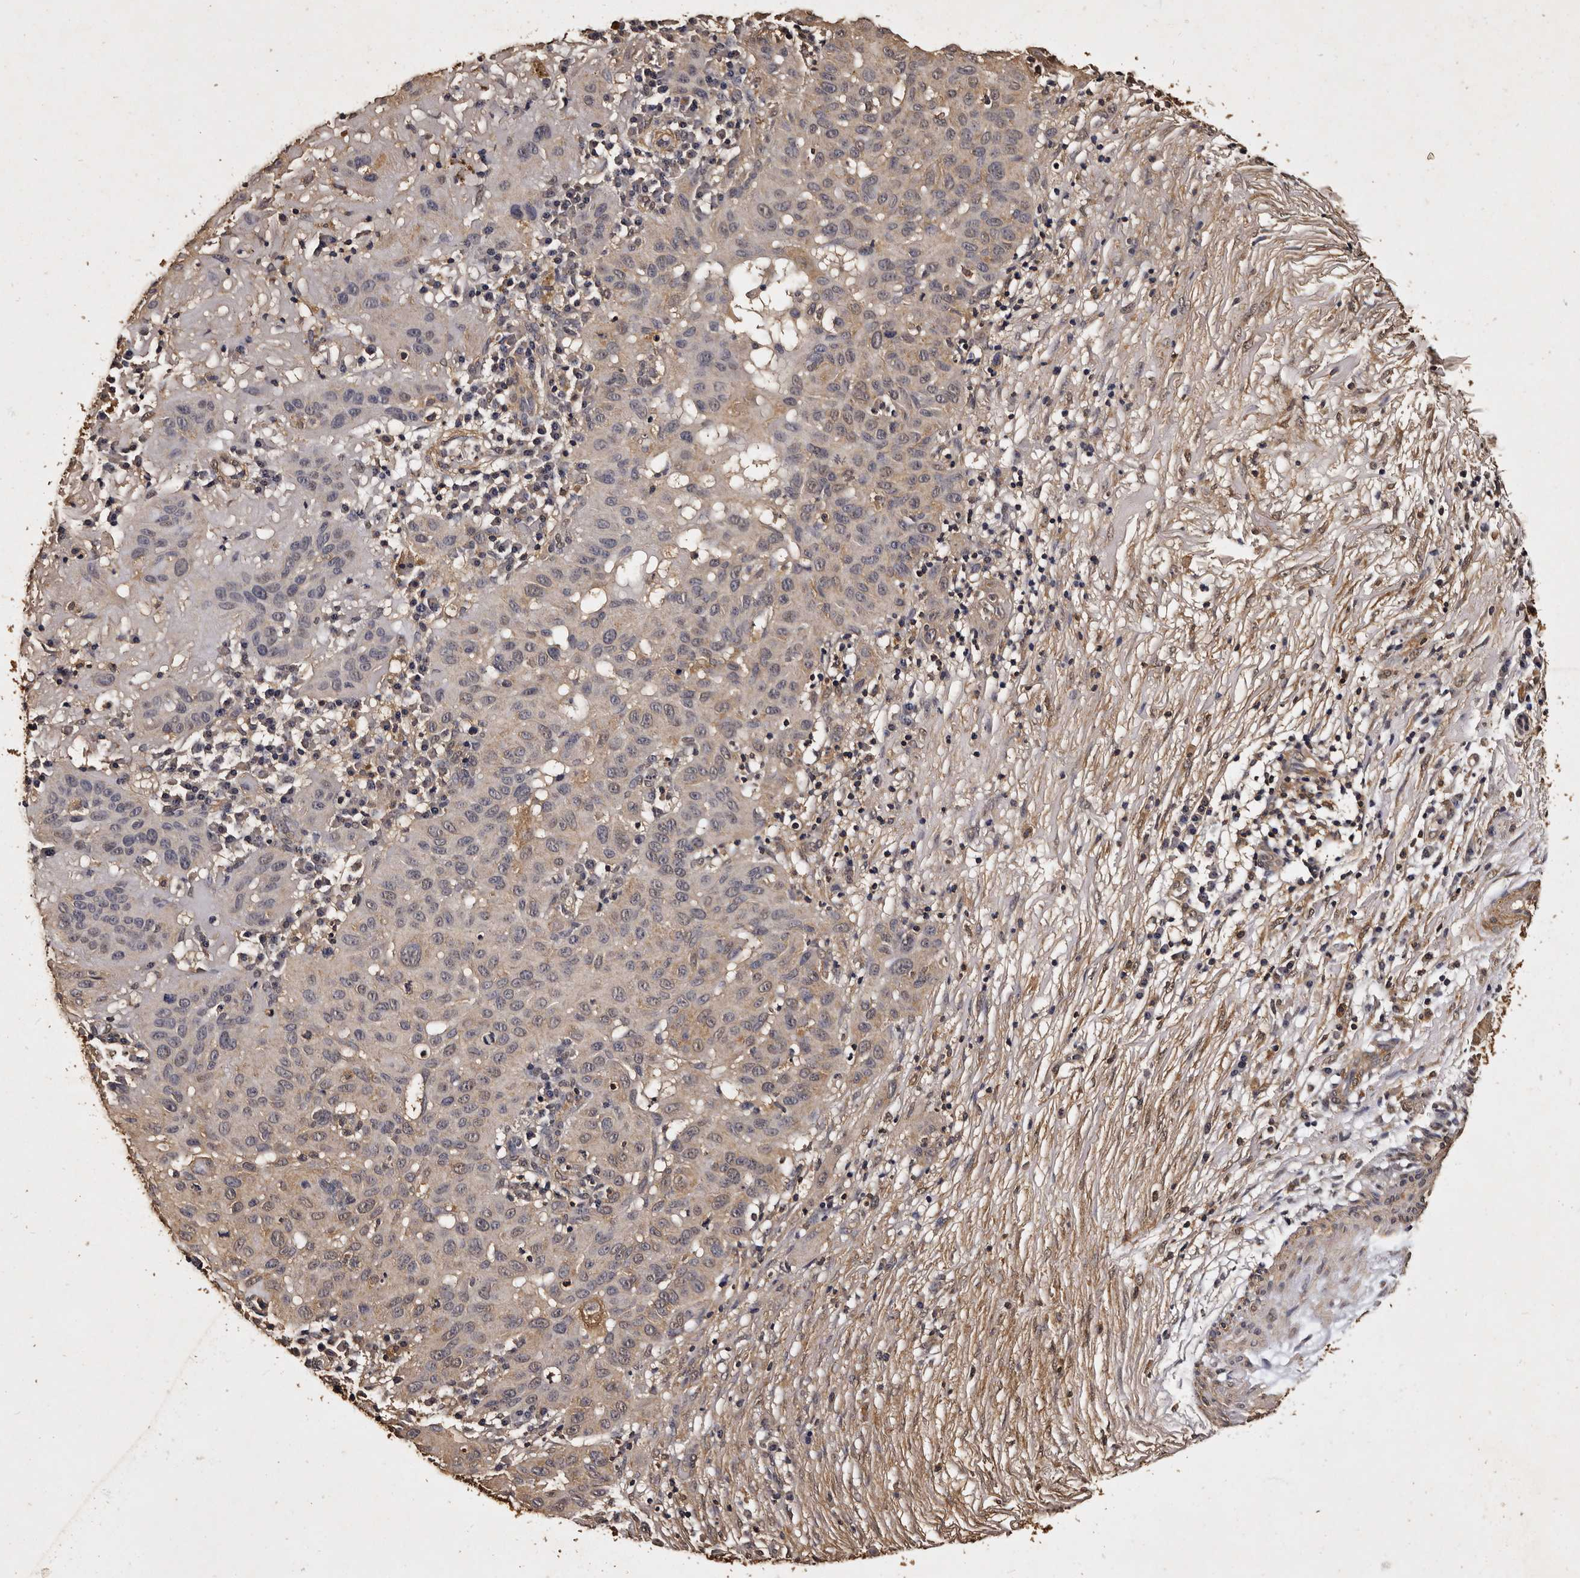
{"staining": {"intensity": "weak", "quantity": "<25%", "location": "cytoplasmic/membranous"}, "tissue": "skin cancer", "cell_type": "Tumor cells", "image_type": "cancer", "snomed": [{"axis": "morphology", "description": "Normal tissue, NOS"}, {"axis": "morphology", "description": "Squamous cell carcinoma, NOS"}, {"axis": "topography", "description": "Skin"}], "caption": "Protein analysis of skin cancer (squamous cell carcinoma) shows no significant staining in tumor cells.", "gene": "PARS2", "patient": {"sex": "female", "age": 96}}